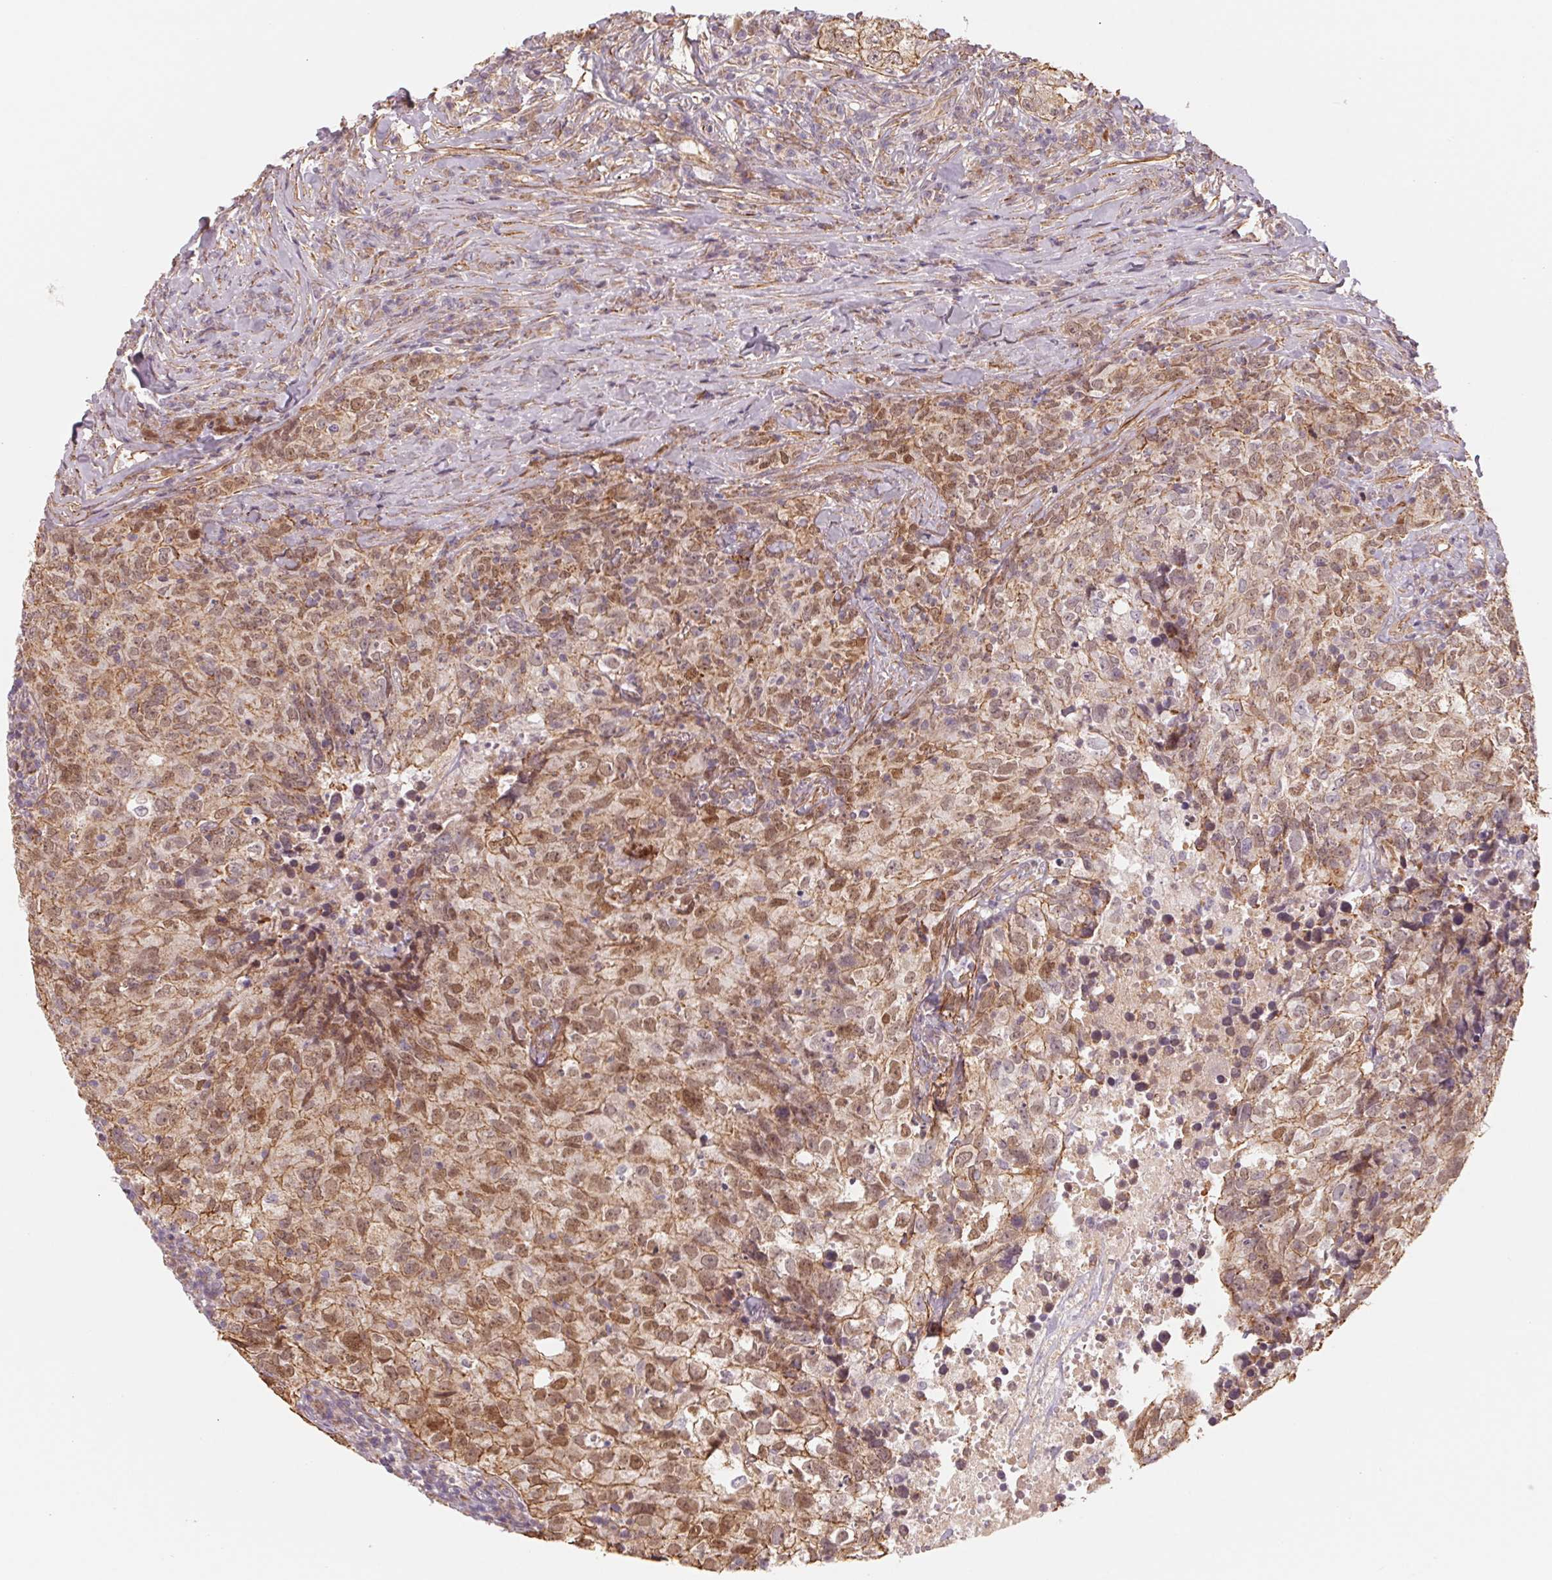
{"staining": {"intensity": "moderate", "quantity": ">75%", "location": "cytoplasmic/membranous,nuclear"}, "tissue": "breast cancer", "cell_type": "Tumor cells", "image_type": "cancer", "snomed": [{"axis": "morphology", "description": "Duct carcinoma"}, {"axis": "topography", "description": "Breast"}], "caption": "There is medium levels of moderate cytoplasmic/membranous and nuclear staining in tumor cells of infiltrating ductal carcinoma (breast), as demonstrated by immunohistochemical staining (brown color).", "gene": "CCDC112", "patient": {"sex": "female", "age": 30}}